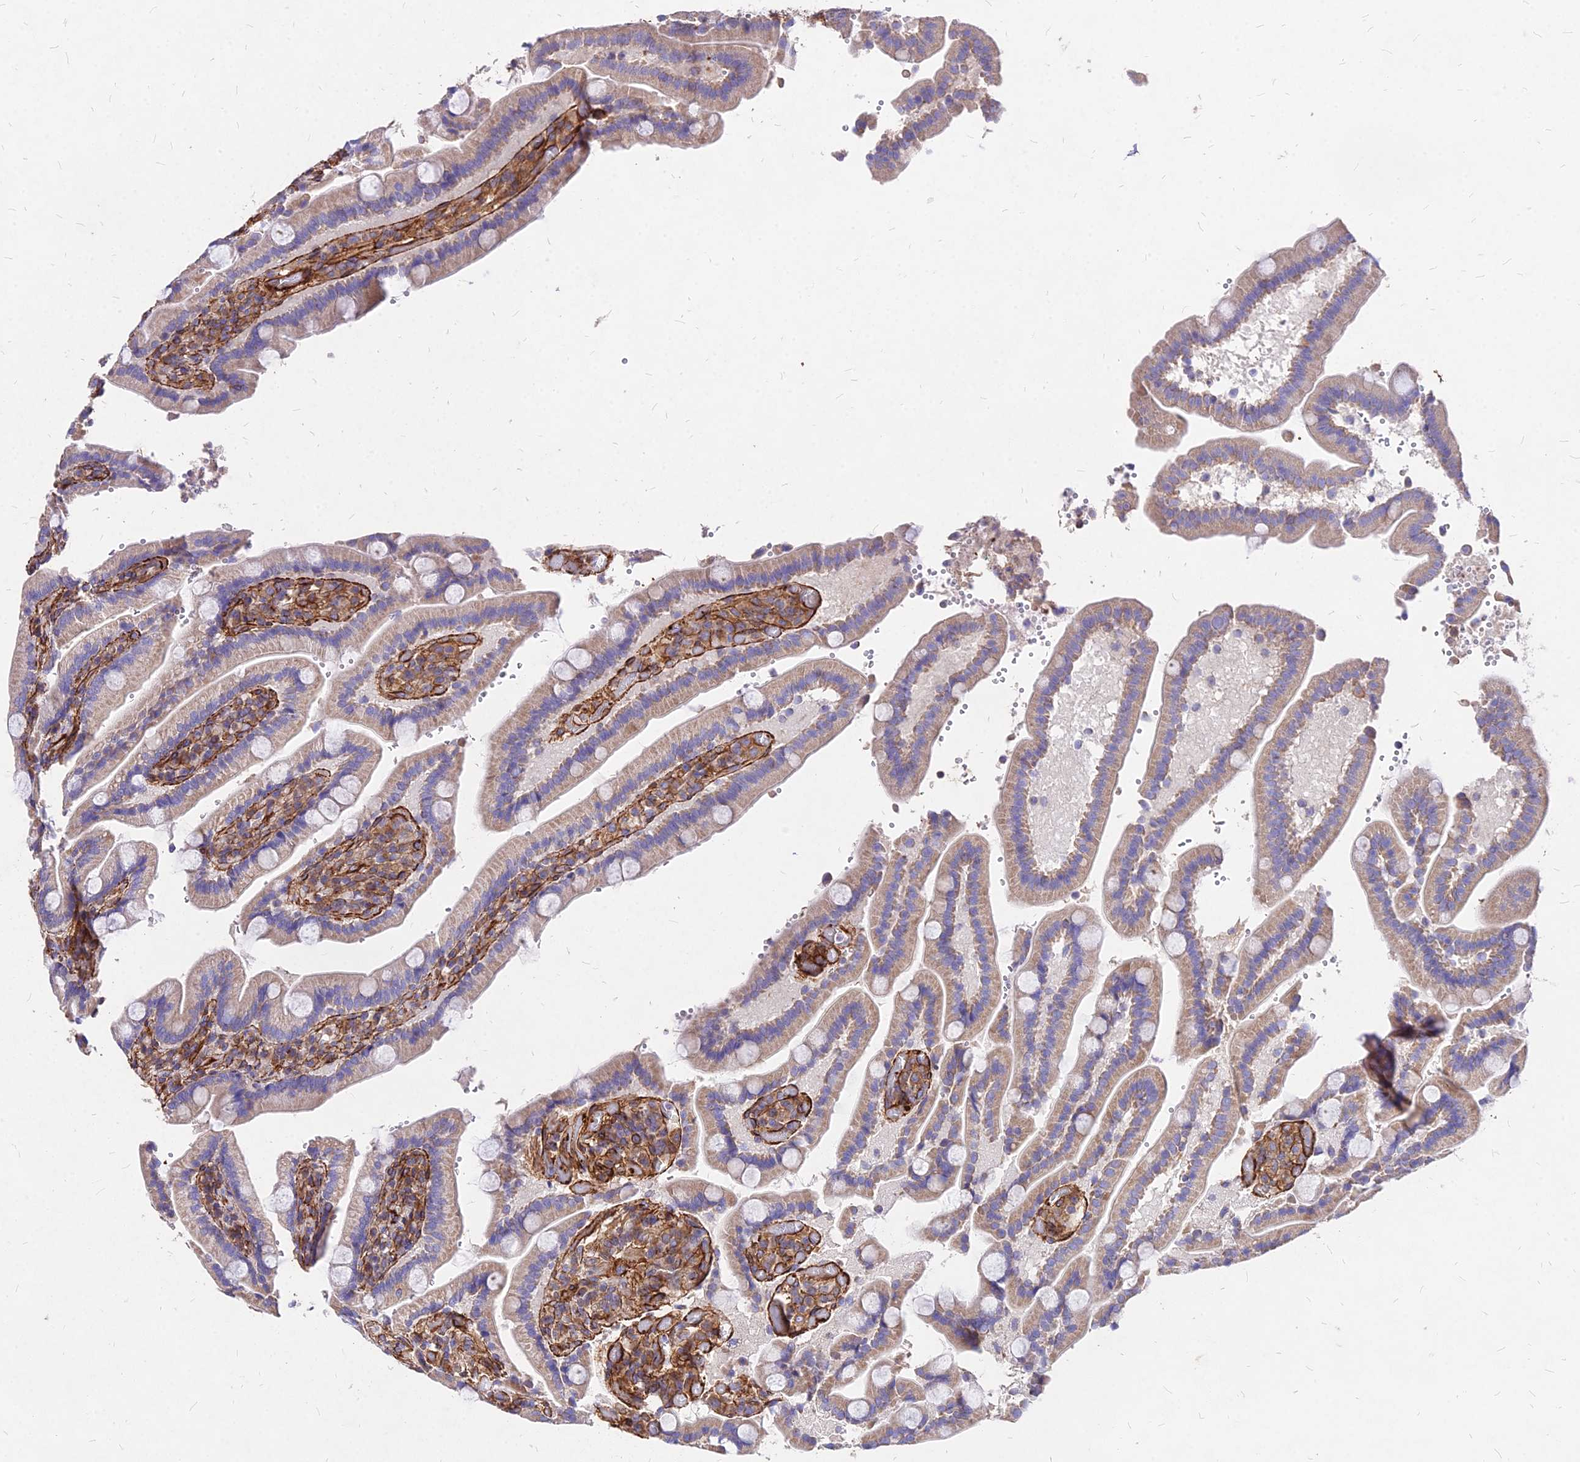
{"staining": {"intensity": "moderate", "quantity": "25%-75%", "location": "cytoplasmic/membranous"}, "tissue": "duodenum", "cell_type": "Glandular cells", "image_type": "normal", "snomed": [{"axis": "morphology", "description": "Normal tissue, NOS"}, {"axis": "topography", "description": "Duodenum"}], "caption": "DAB immunohistochemical staining of normal duodenum reveals moderate cytoplasmic/membranous protein positivity in approximately 25%-75% of glandular cells.", "gene": "EFCC1", "patient": {"sex": "female", "age": 62}}